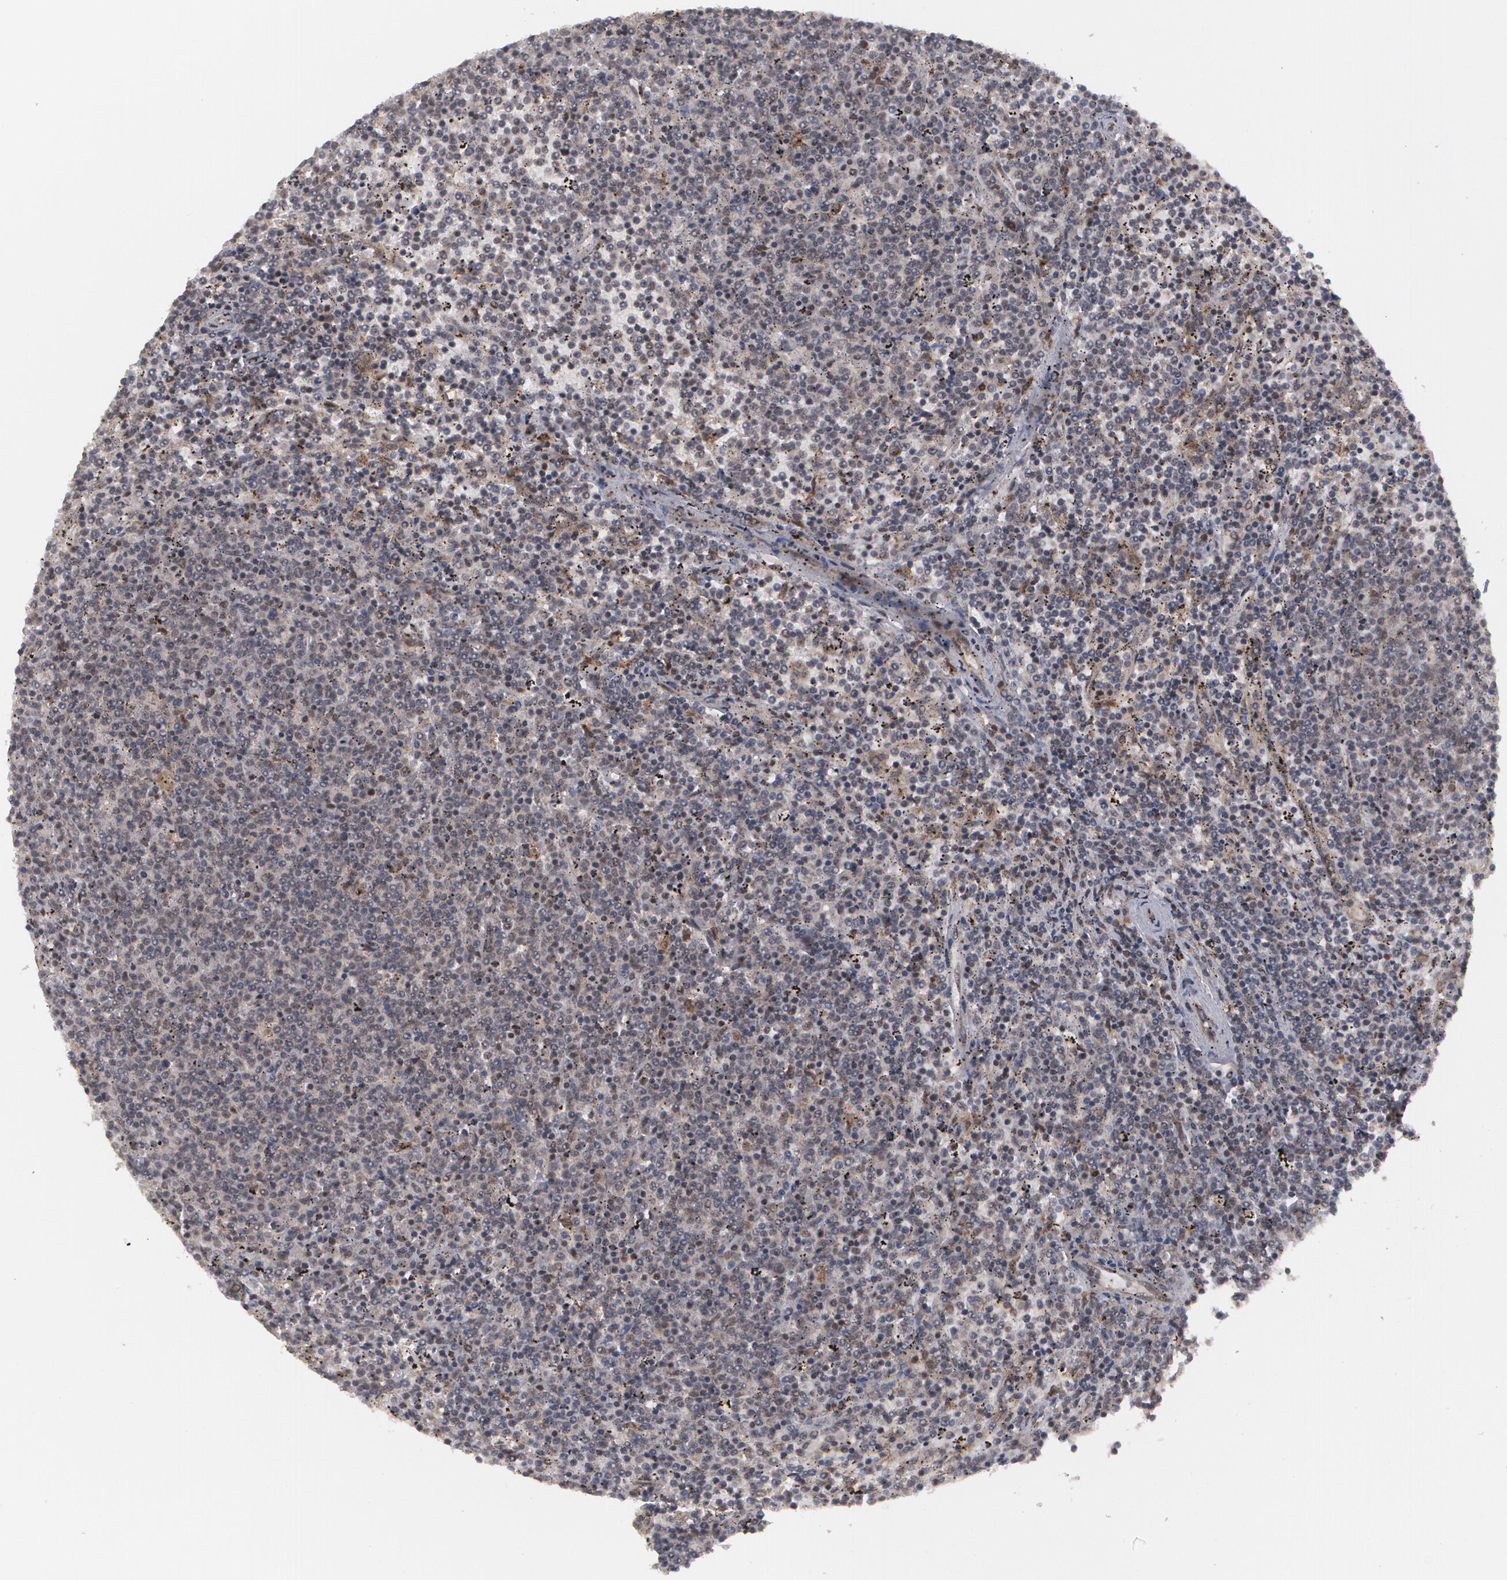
{"staining": {"intensity": "moderate", "quantity": "25%-75%", "location": "nuclear"}, "tissue": "lymphoma", "cell_type": "Tumor cells", "image_type": "cancer", "snomed": [{"axis": "morphology", "description": "Malignant lymphoma, non-Hodgkin's type, Low grade"}, {"axis": "topography", "description": "Spleen"}], "caption": "A brown stain shows moderate nuclear expression of a protein in human low-grade malignant lymphoma, non-Hodgkin's type tumor cells. The staining is performed using DAB brown chromogen to label protein expression. The nuclei are counter-stained blue using hematoxylin.", "gene": "INTS6", "patient": {"sex": "female", "age": 50}}